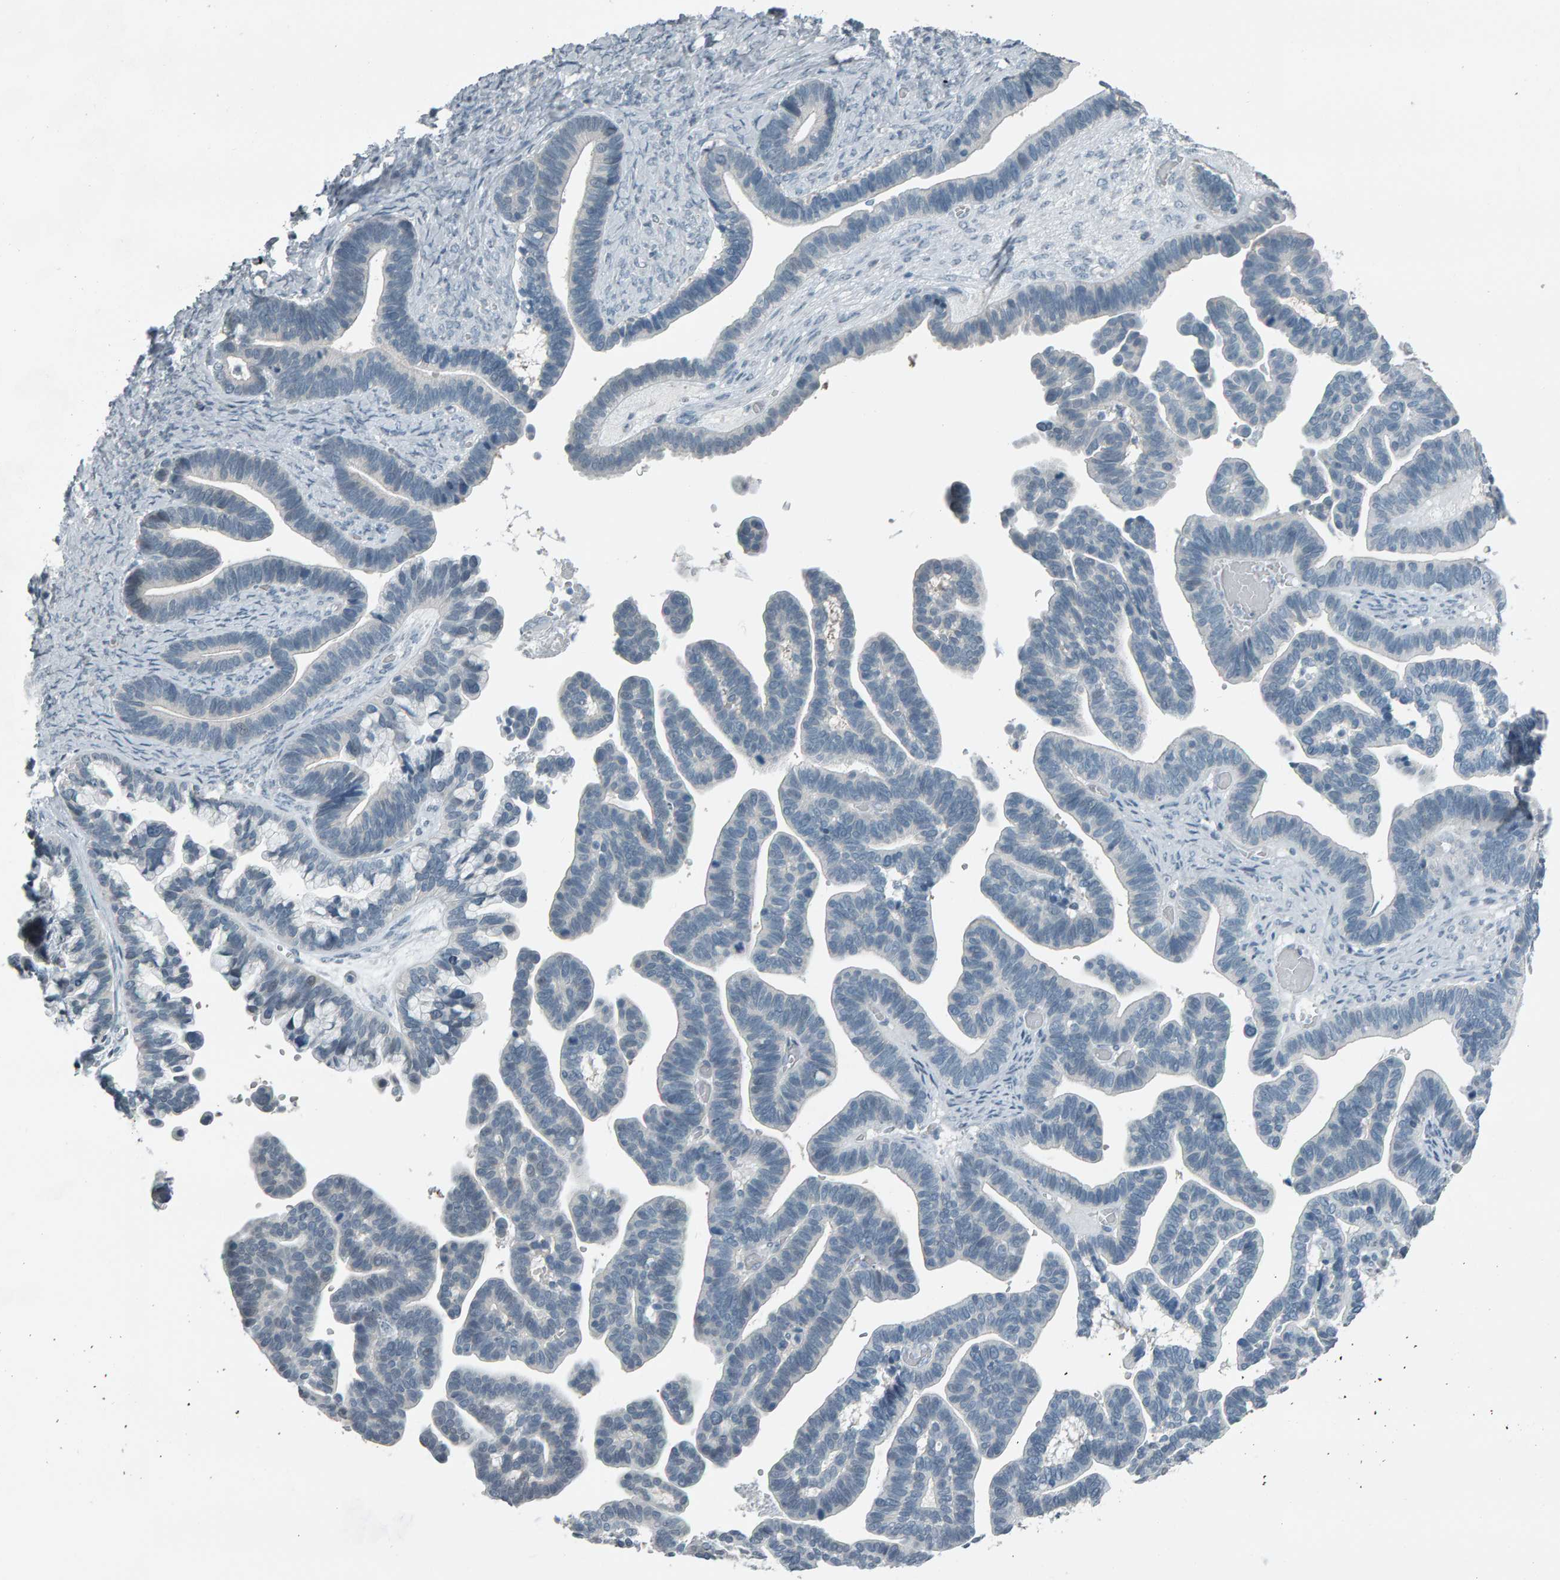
{"staining": {"intensity": "negative", "quantity": "none", "location": "none"}, "tissue": "ovarian cancer", "cell_type": "Tumor cells", "image_type": "cancer", "snomed": [{"axis": "morphology", "description": "Cystadenocarcinoma, serous, NOS"}, {"axis": "topography", "description": "Ovary"}], "caption": "Tumor cells show no significant protein positivity in ovarian serous cystadenocarcinoma. (Brightfield microscopy of DAB (3,3'-diaminobenzidine) immunohistochemistry (IHC) at high magnification).", "gene": "PYY", "patient": {"sex": "female", "age": 56}}